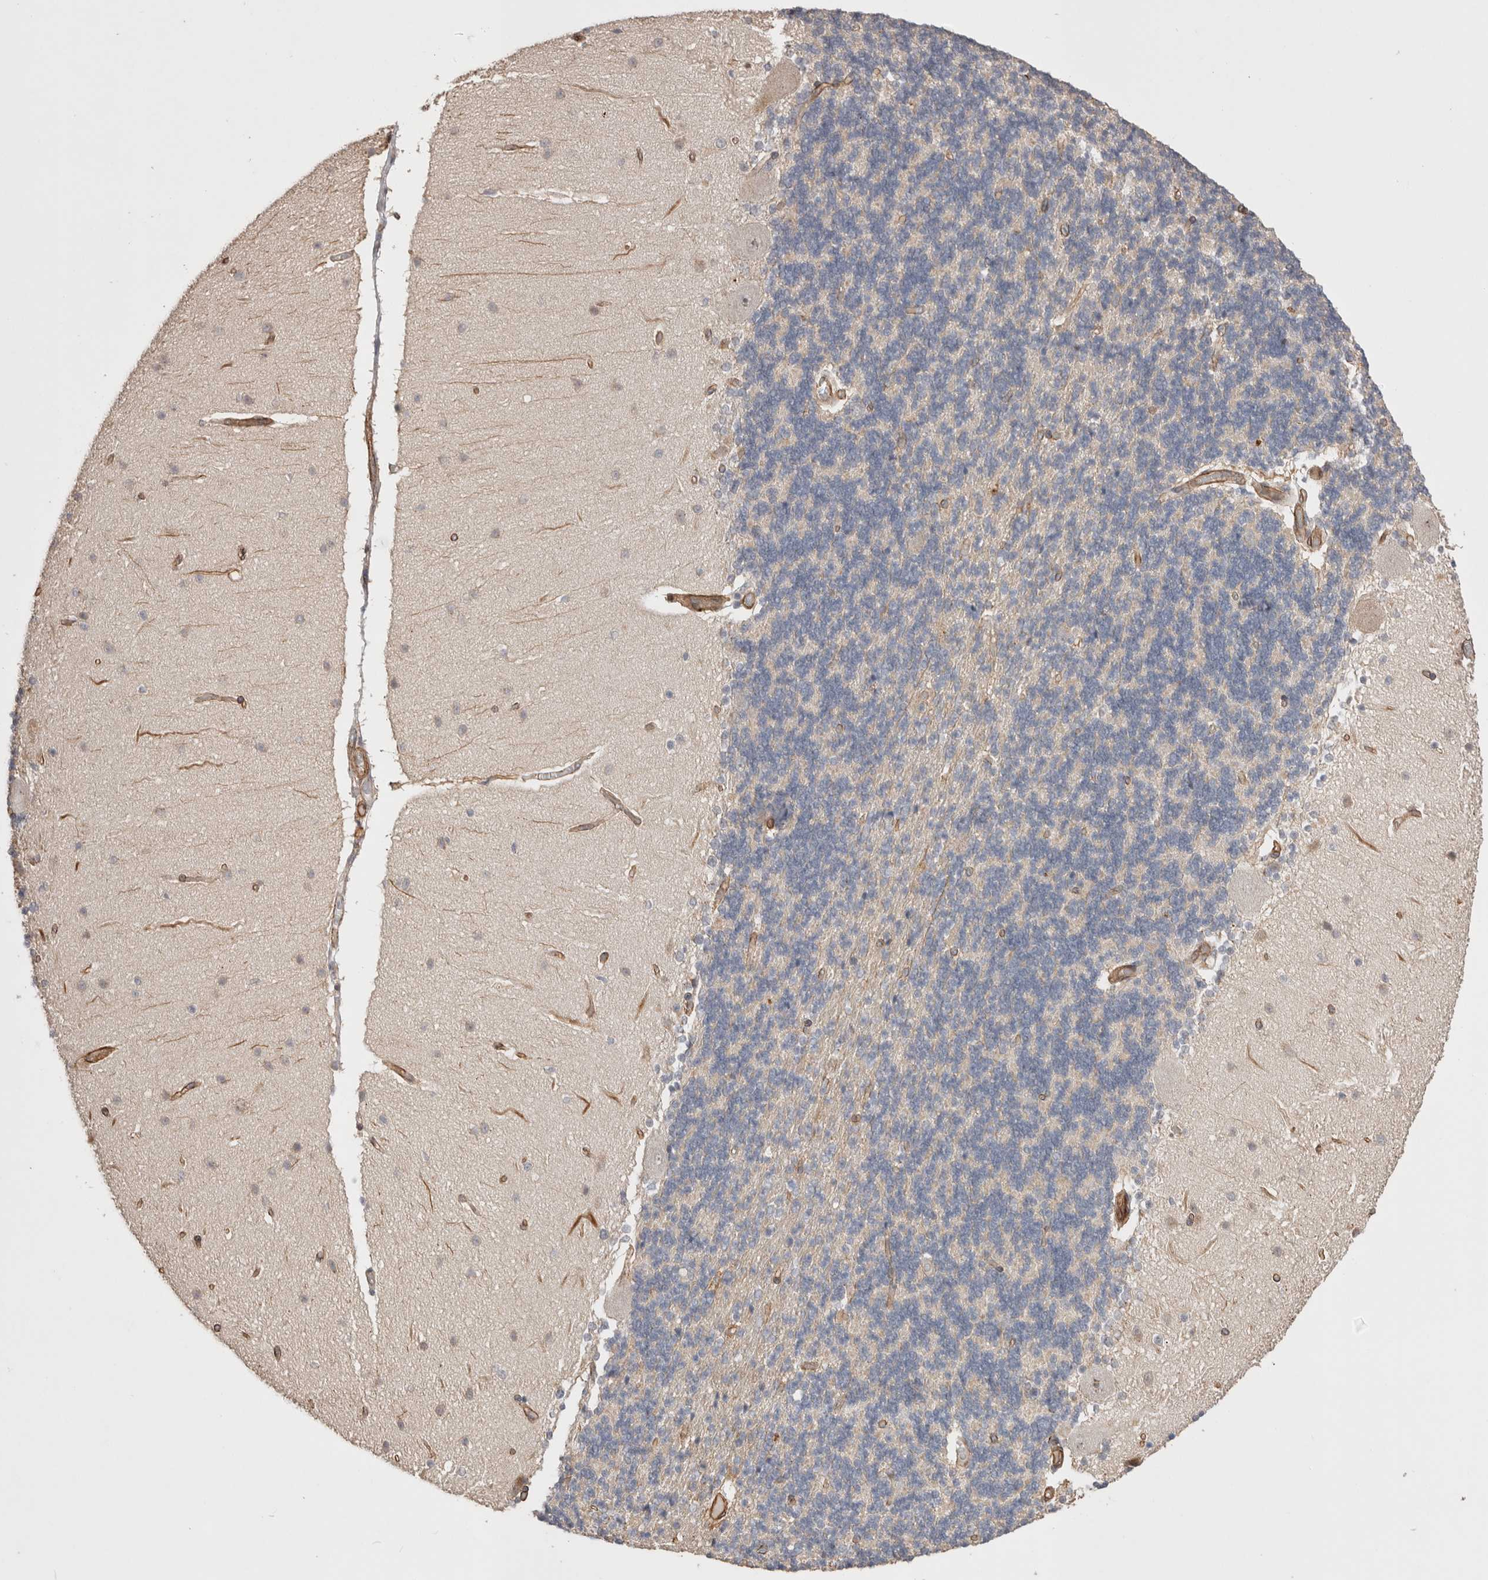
{"staining": {"intensity": "weak", "quantity": "<25%", "location": "cytoplasmic/membranous"}, "tissue": "cerebellum", "cell_type": "Cells in granular layer", "image_type": "normal", "snomed": [{"axis": "morphology", "description": "Normal tissue, NOS"}, {"axis": "topography", "description": "Cerebellum"}], "caption": "Human cerebellum stained for a protein using immunohistochemistry (IHC) shows no expression in cells in granular layer.", "gene": "CAAP1", "patient": {"sex": "female", "age": 54}}